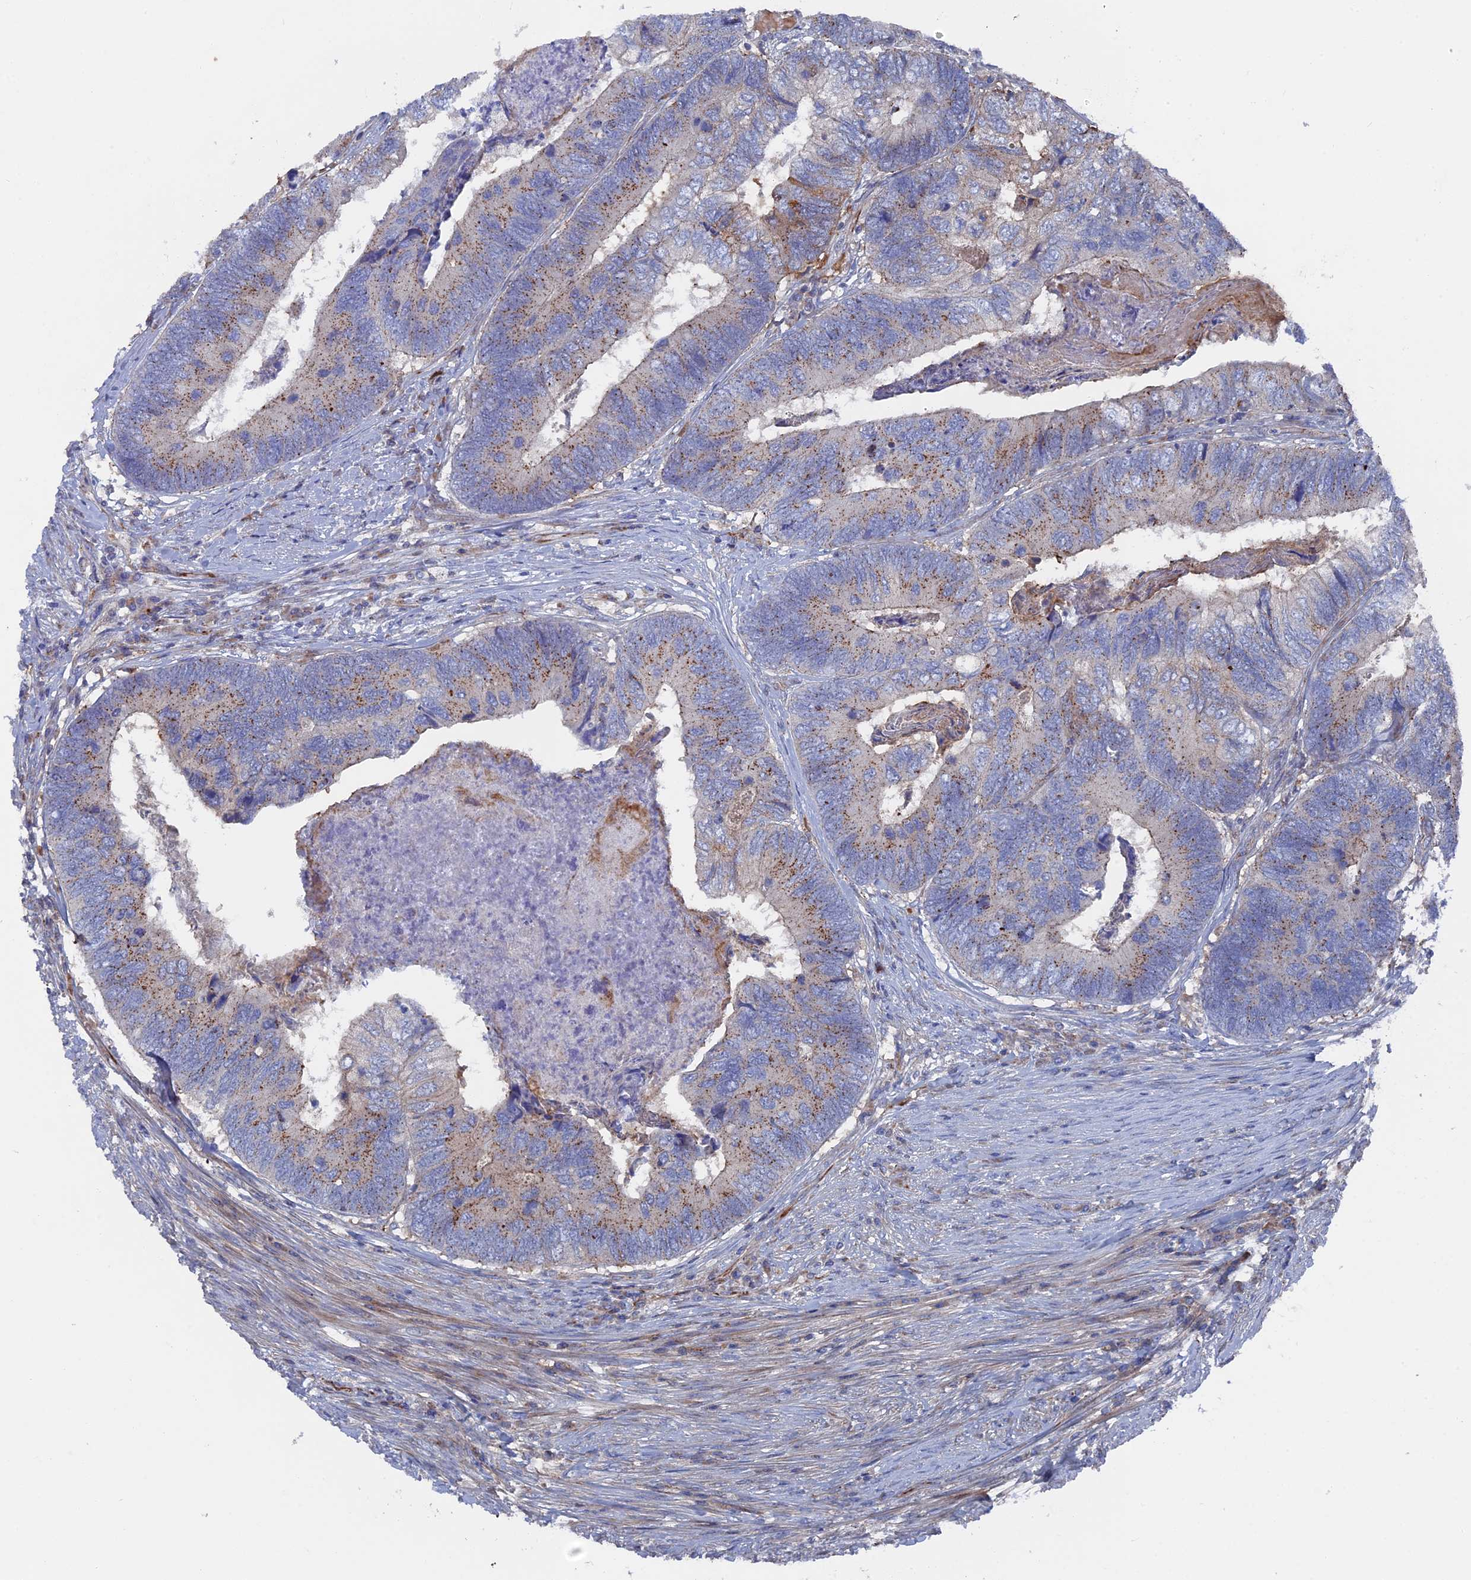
{"staining": {"intensity": "moderate", "quantity": "25%-75%", "location": "cytoplasmic/membranous"}, "tissue": "colorectal cancer", "cell_type": "Tumor cells", "image_type": "cancer", "snomed": [{"axis": "morphology", "description": "Adenocarcinoma, NOS"}, {"axis": "topography", "description": "Colon"}], "caption": "IHC of human colorectal cancer demonstrates medium levels of moderate cytoplasmic/membranous staining in approximately 25%-75% of tumor cells.", "gene": "SMG9", "patient": {"sex": "female", "age": 67}}